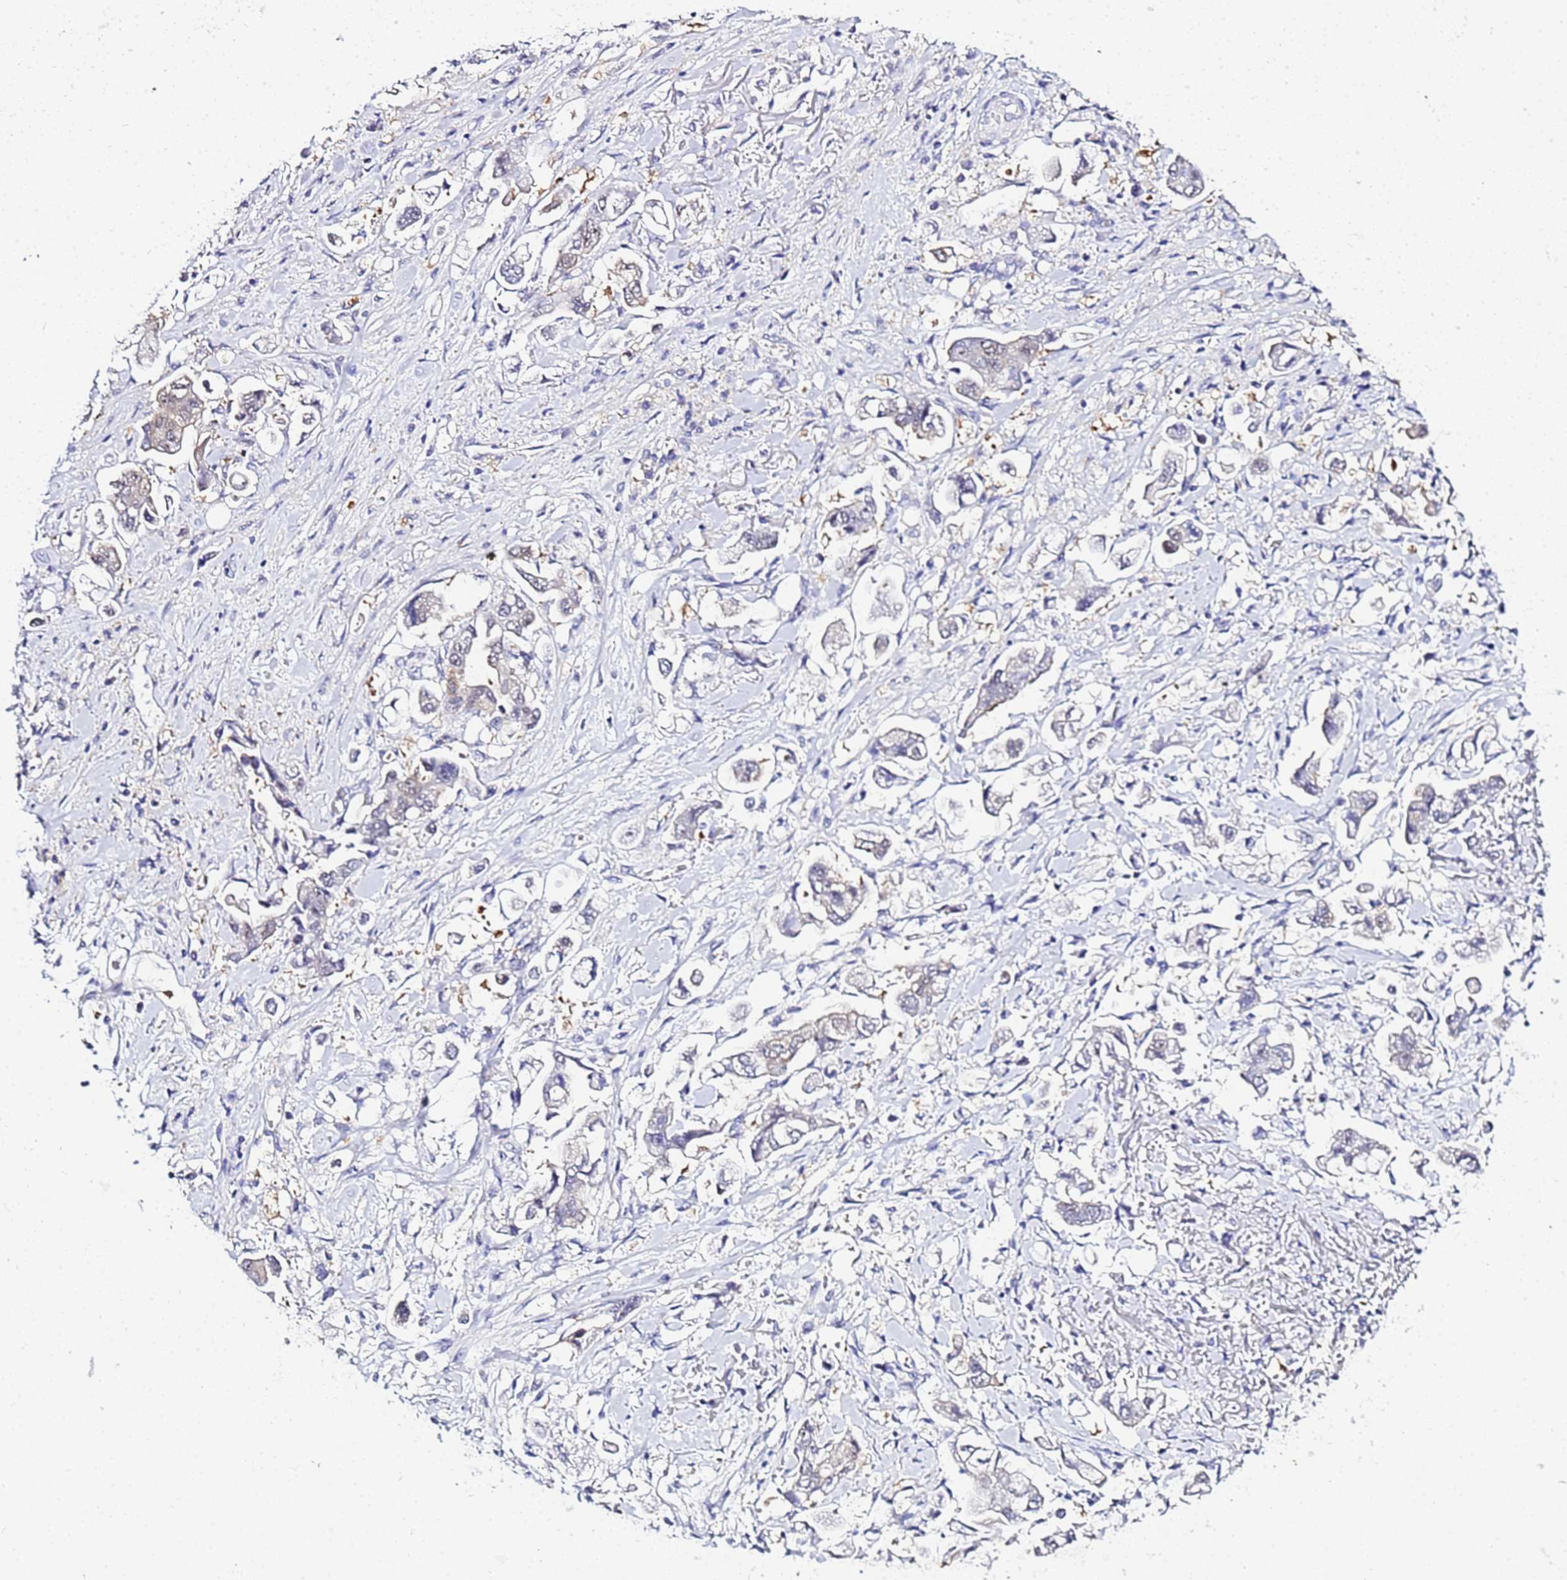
{"staining": {"intensity": "weak", "quantity": "<25%", "location": "cytoplasmic/membranous"}, "tissue": "stomach cancer", "cell_type": "Tumor cells", "image_type": "cancer", "snomed": [{"axis": "morphology", "description": "Adenocarcinoma, NOS"}, {"axis": "topography", "description": "Stomach"}], "caption": "Immunohistochemistry (IHC) micrograph of human stomach cancer (adenocarcinoma) stained for a protein (brown), which demonstrates no staining in tumor cells.", "gene": "ACTL6B", "patient": {"sex": "male", "age": 62}}